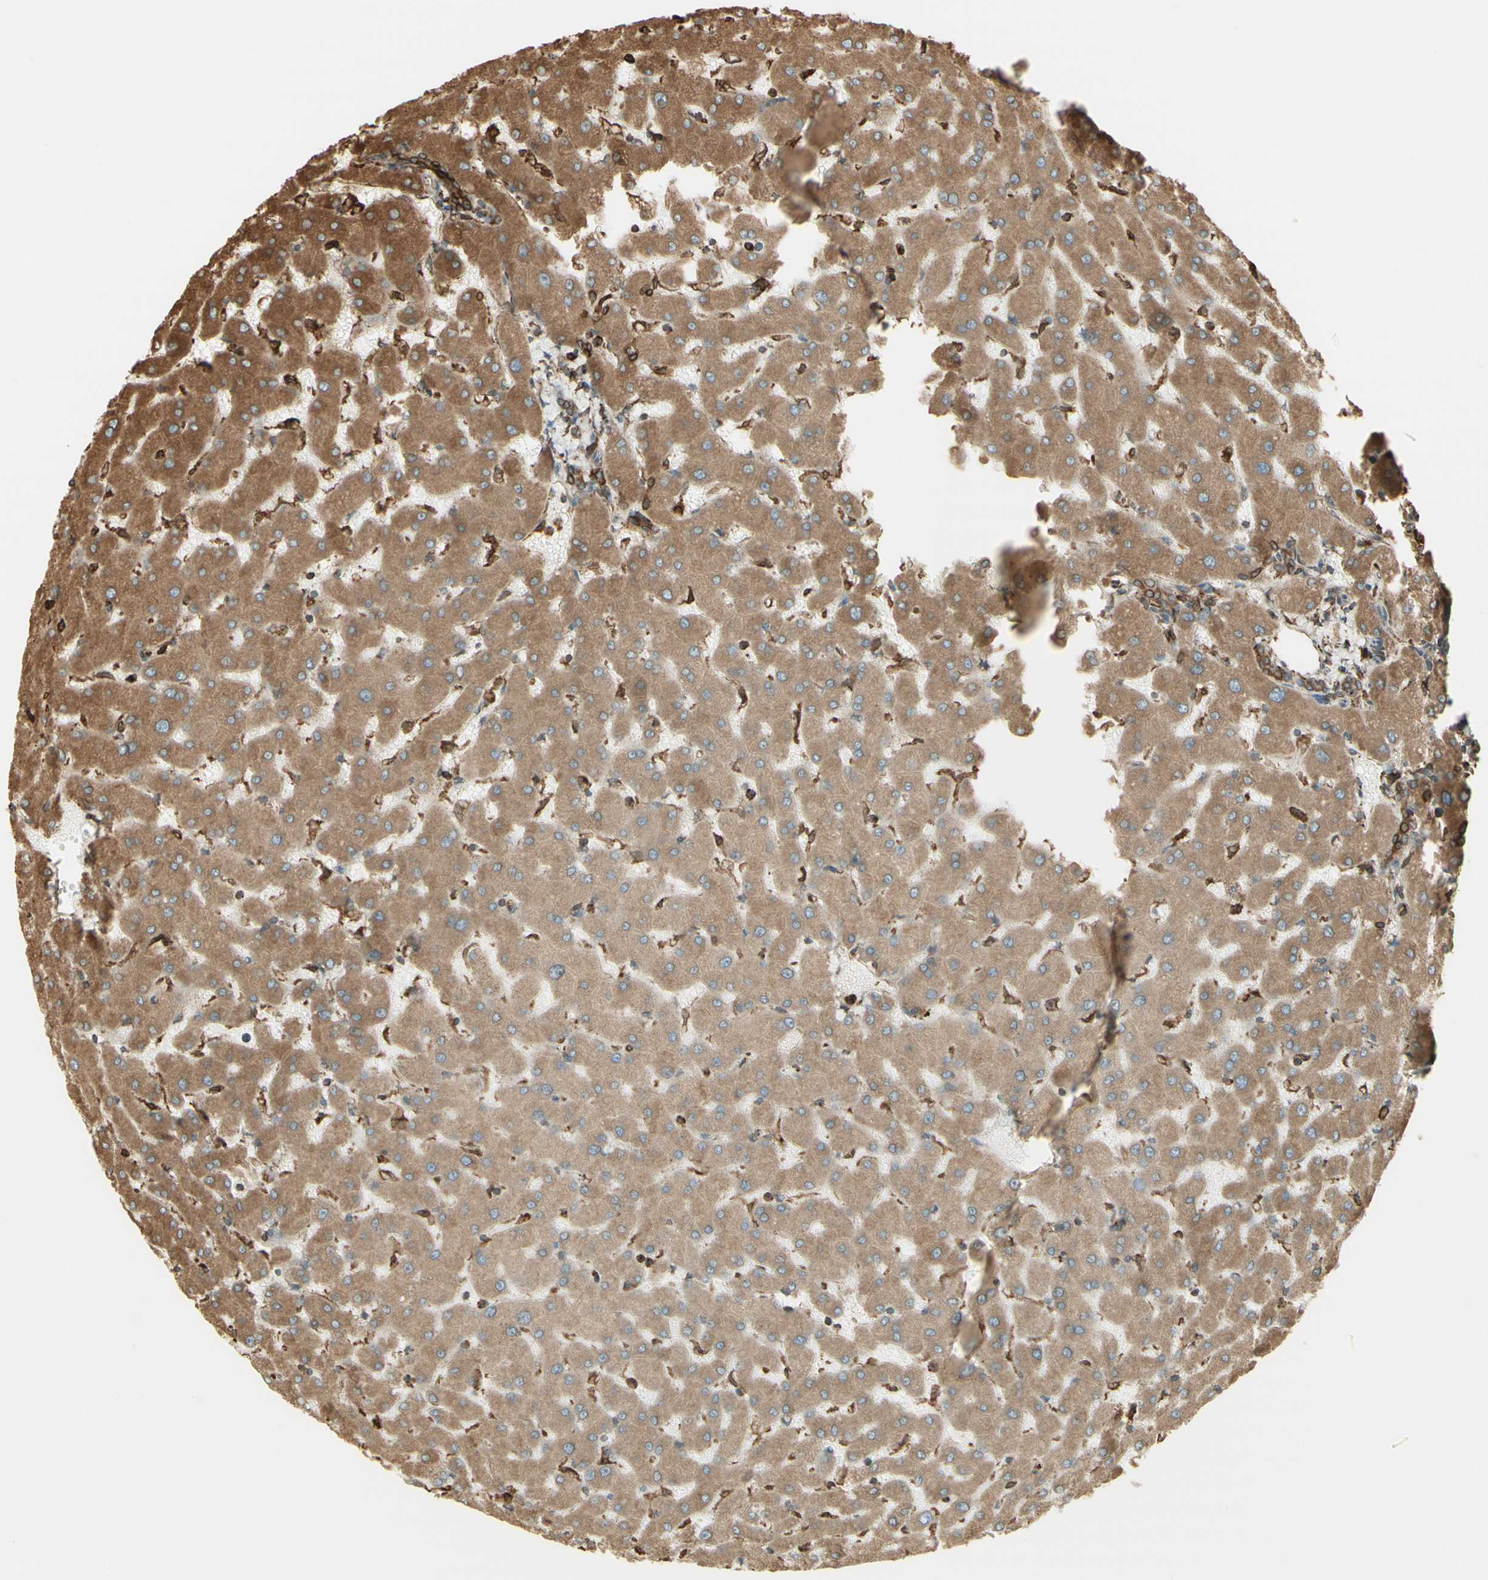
{"staining": {"intensity": "strong", "quantity": ">75%", "location": "cytoplasmic/membranous"}, "tissue": "liver", "cell_type": "Cholangiocytes", "image_type": "normal", "snomed": [{"axis": "morphology", "description": "Normal tissue, NOS"}, {"axis": "topography", "description": "Liver"}], "caption": "Cholangiocytes exhibit high levels of strong cytoplasmic/membranous staining in approximately >75% of cells in benign human liver.", "gene": "CANX", "patient": {"sex": "female", "age": 63}}